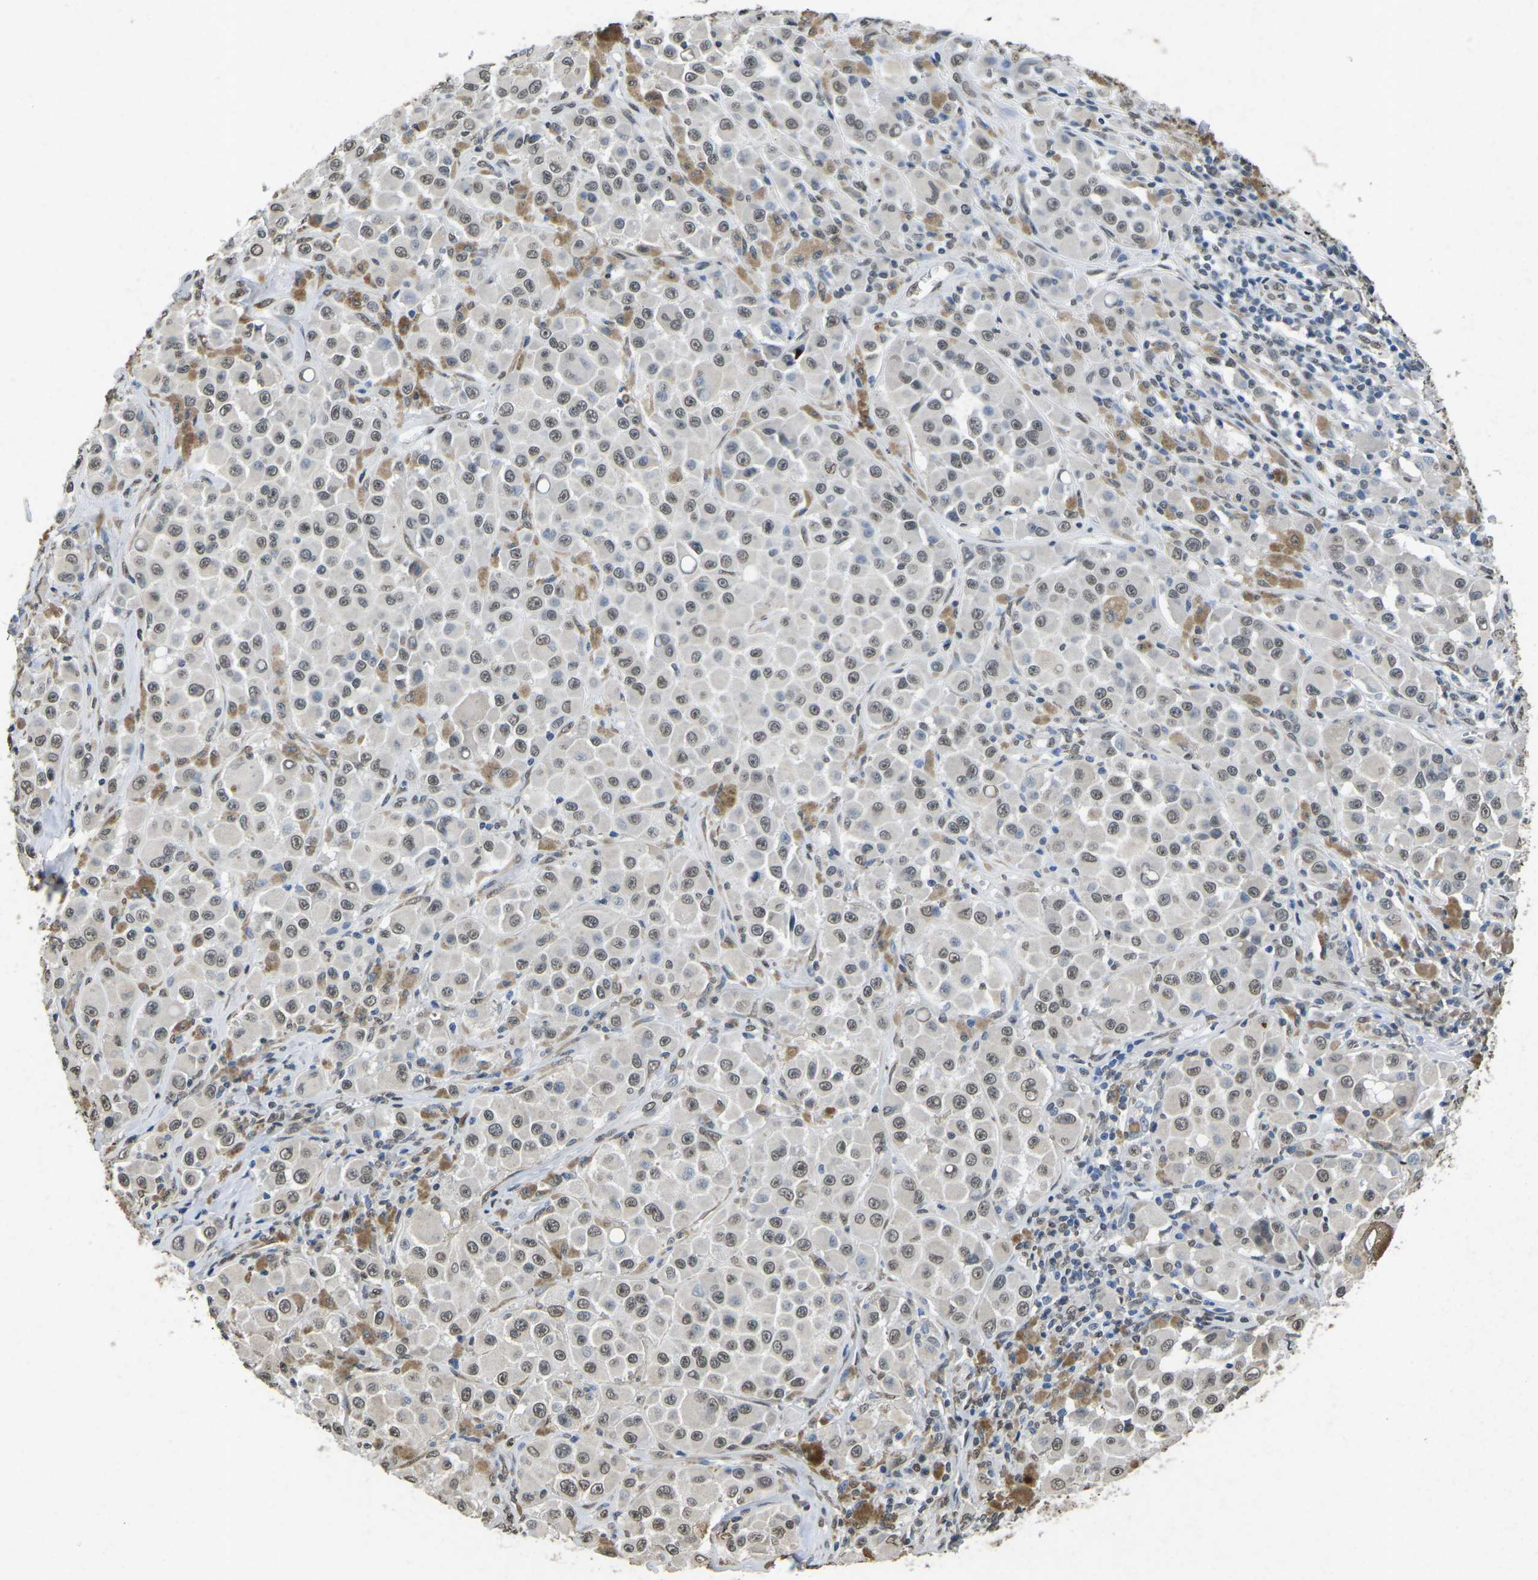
{"staining": {"intensity": "weak", "quantity": "<25%", "location": "nuclear"}, "tissue": "melanoma", "cell_type": "Tumor cells", "image_type": "cancer", "snomed": [{"axis": "morphology", "description": "Malignant melanoma, NOS"}, {"axis": "topography", "description": "Skin"}], "caption": "DAB immunohistochemical staining of melanoma displays no significant expression in tumor cells. The staining was performed using DAB (3,3'-diaminobenzidine) to visualize the protein expression in brown, while the nuclei were stained in blue with hematoxylin (Magnification: 20x).", "gene": "SCNN1B", "patient": {"sex": "male", "age": 84}}